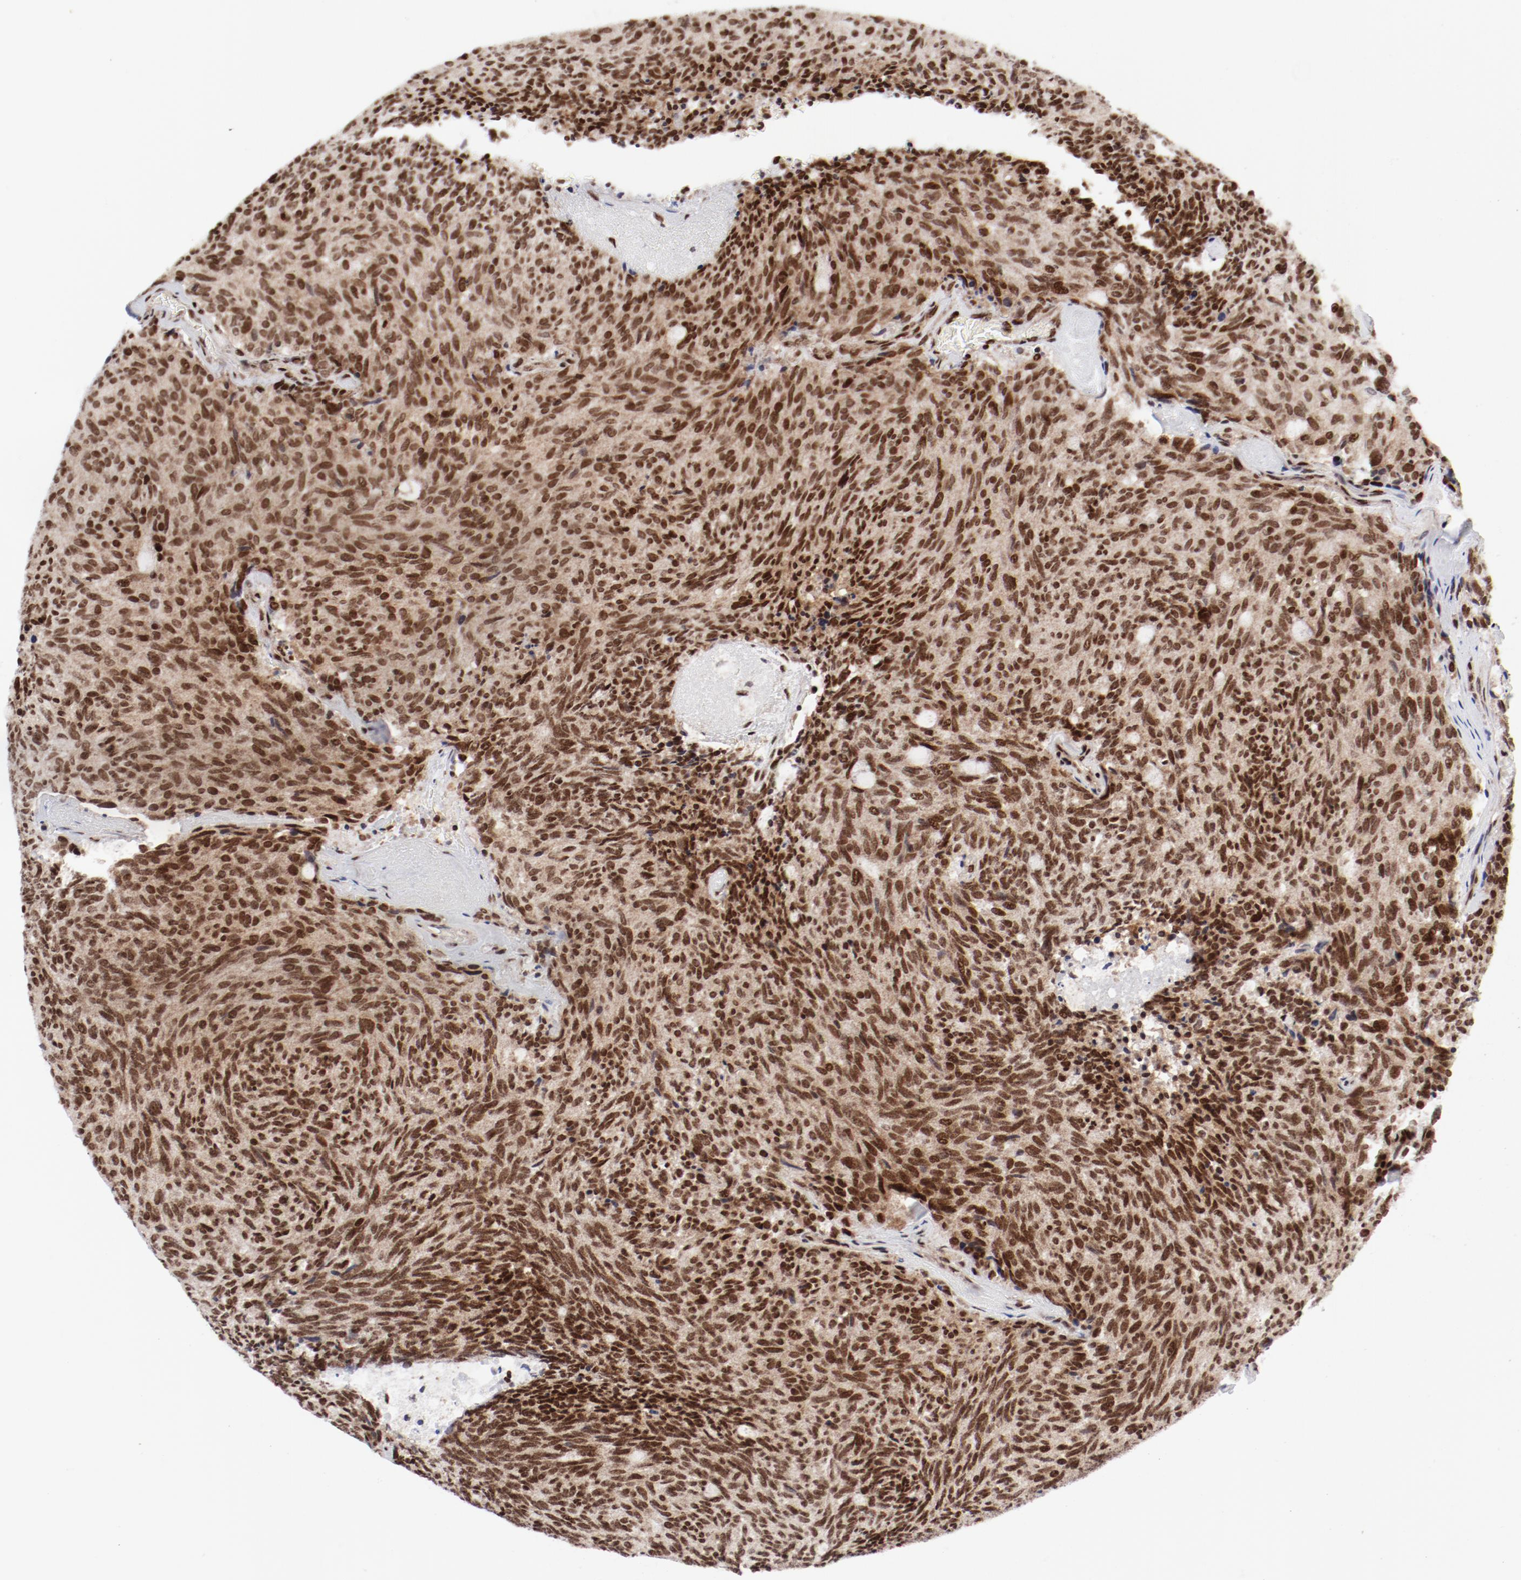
{"staining": {"intensity": "strong", "quantity": ">75%", "location": "nuclear"}, "tissue": "carcinoid", "cell_type": "Tumor cells", "image_type": "cancer", "snomed": [{"axis": "morphology", "description": "Carcinoid, malignant, NOS"}, {"axis": "topography", "description": "Pancreas"}], "caption": "Immunohistochemical staining of human carcinoid displays high levels of strong nuclear protein staining in about >75% of tumor cells.", "gene": "NFYB", "patient": {"sex": "female", "age": 54}}